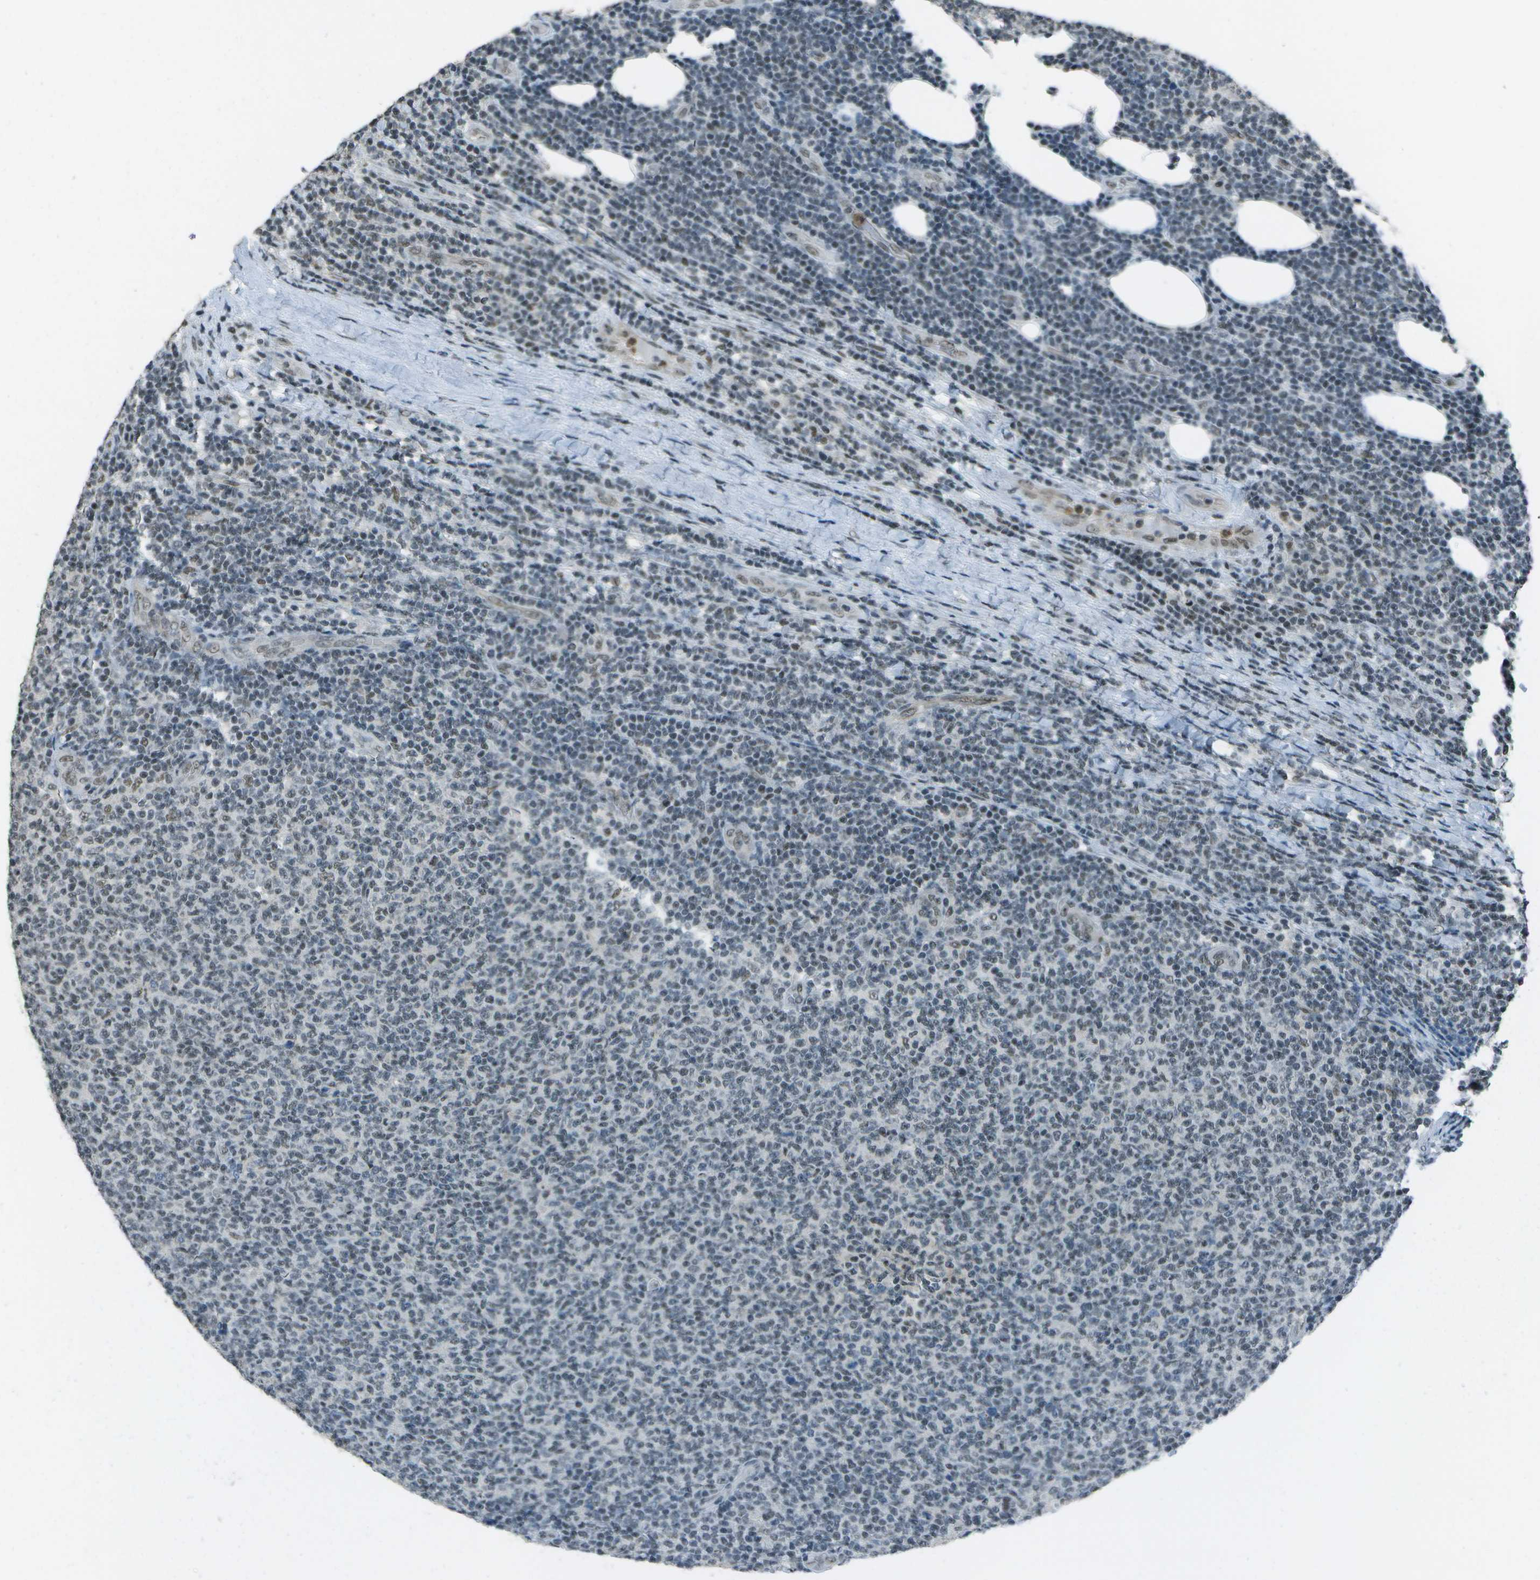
{"staining": {"intensity": "weak", "quantity": "<25%", "location": "nuclear"}, "tissue": "lymphoma", "cell_type": "Tumor cells", "image_type": "cancer", "snomed": [{"axis": "morphology", "description": "Malignant lymphoma, non-Hodgkin's type, Low grade"}, {"axis": "topography", "description": "Lymph node"}], "caption": "High power microscopy image of an IHC histopathology image of lymphoma, revealing no significant expression in tumor cells. (Brightfield microscopy of DAB immunohistochemistry at high magnification).", "gene": "DEPDC1", "patient": {"sex": "male", "age": 66}}